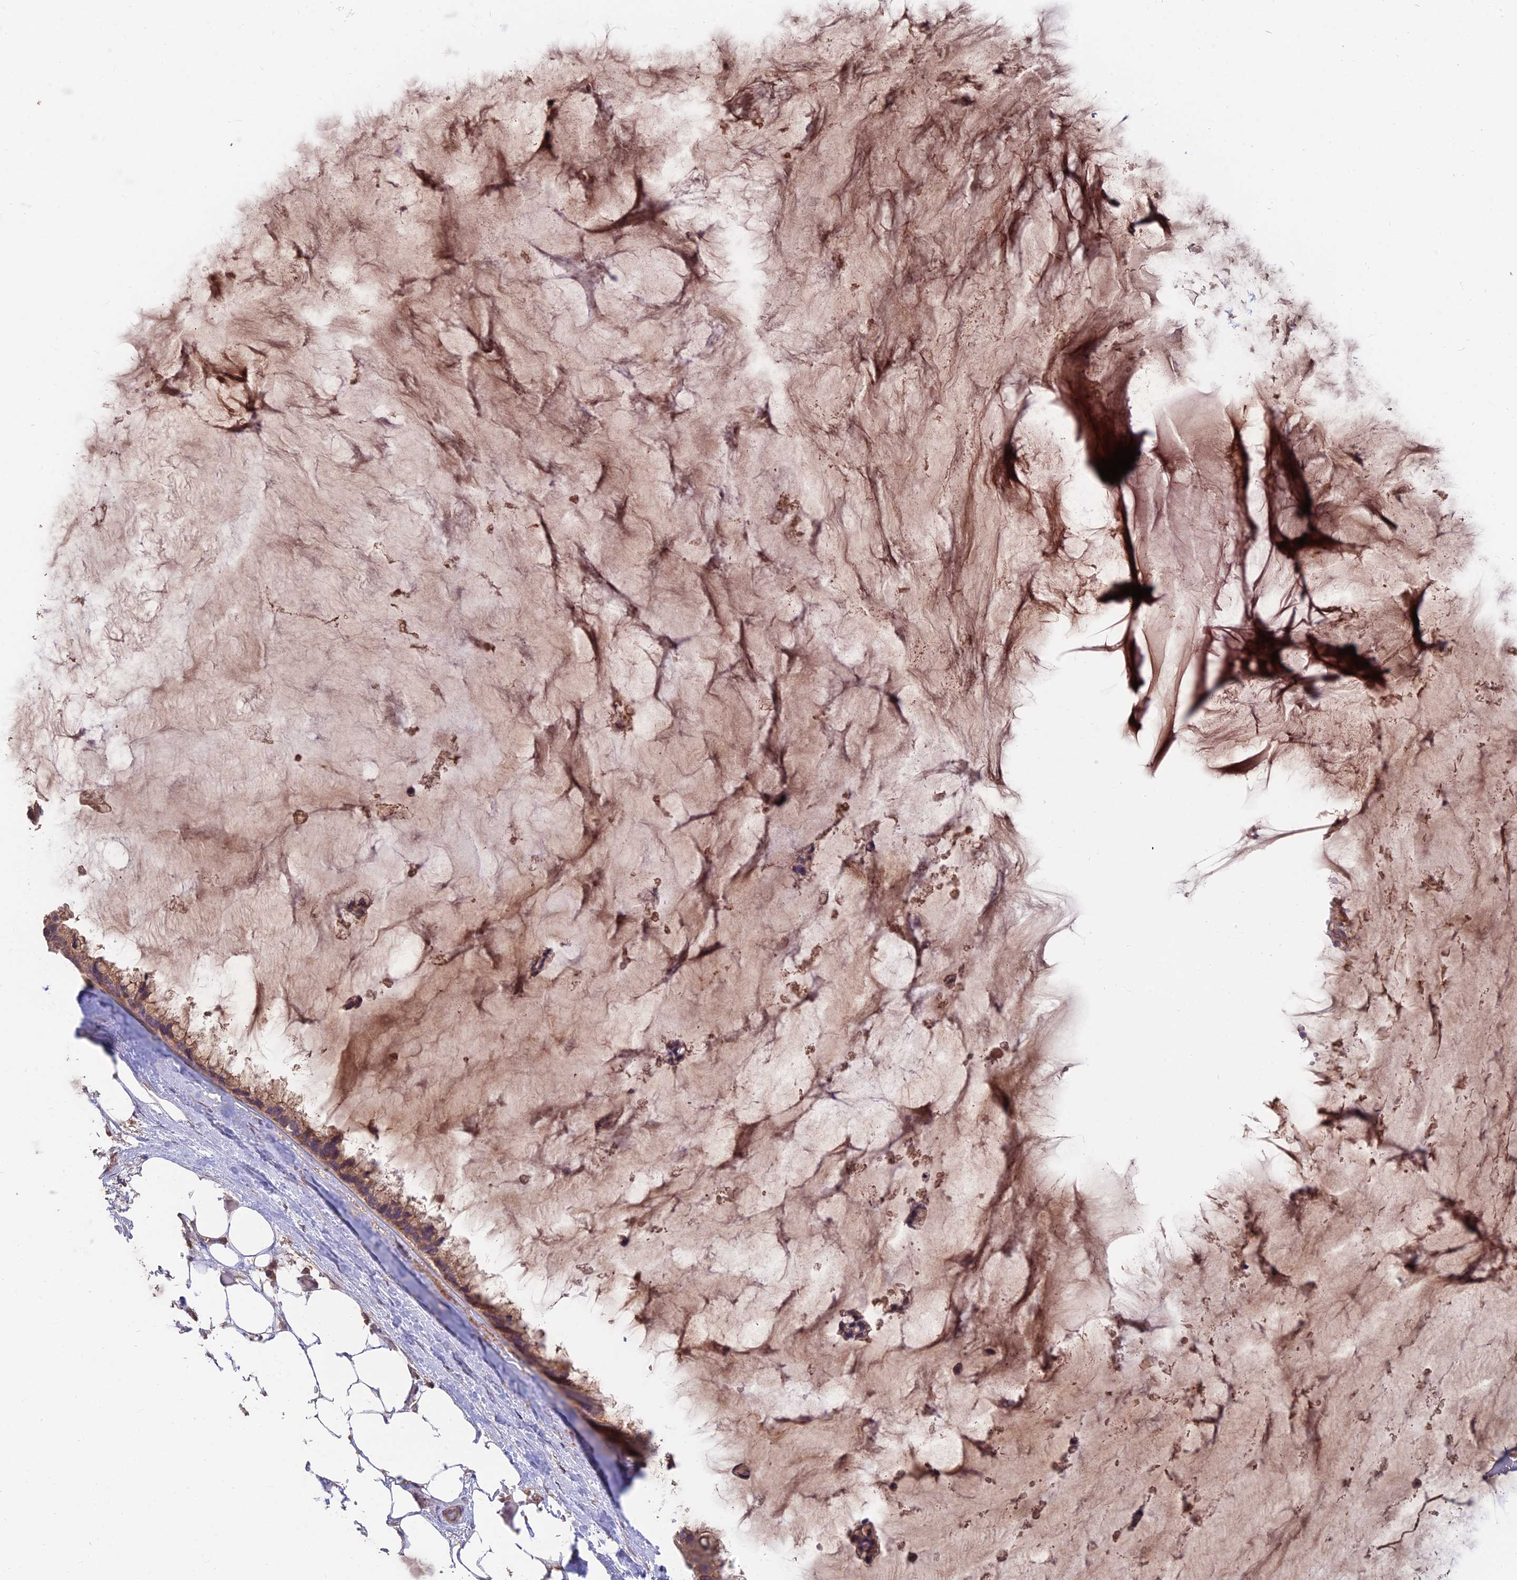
{"staining": {"intensity": "moderate", "quantity": ">75%", "location": "cytoplasmic/membranous"}, "tissue": "ovarian cancer", "cell_type": "Tumor cells", "image_type": "cancer", "snomed": [{"axis": "morphology", "description": "Cystadenocarcinoma, mucinous, NOS"}, {"axis": "topography", "description": "Ovary"}], "caption": "Ovarian cancer tissue demonstrates moderate cytoplasmic/membranous expression in approximately >75% of tumor cells", "gene": "IFT22", "patient": {"sex": "female", "age": 39}}